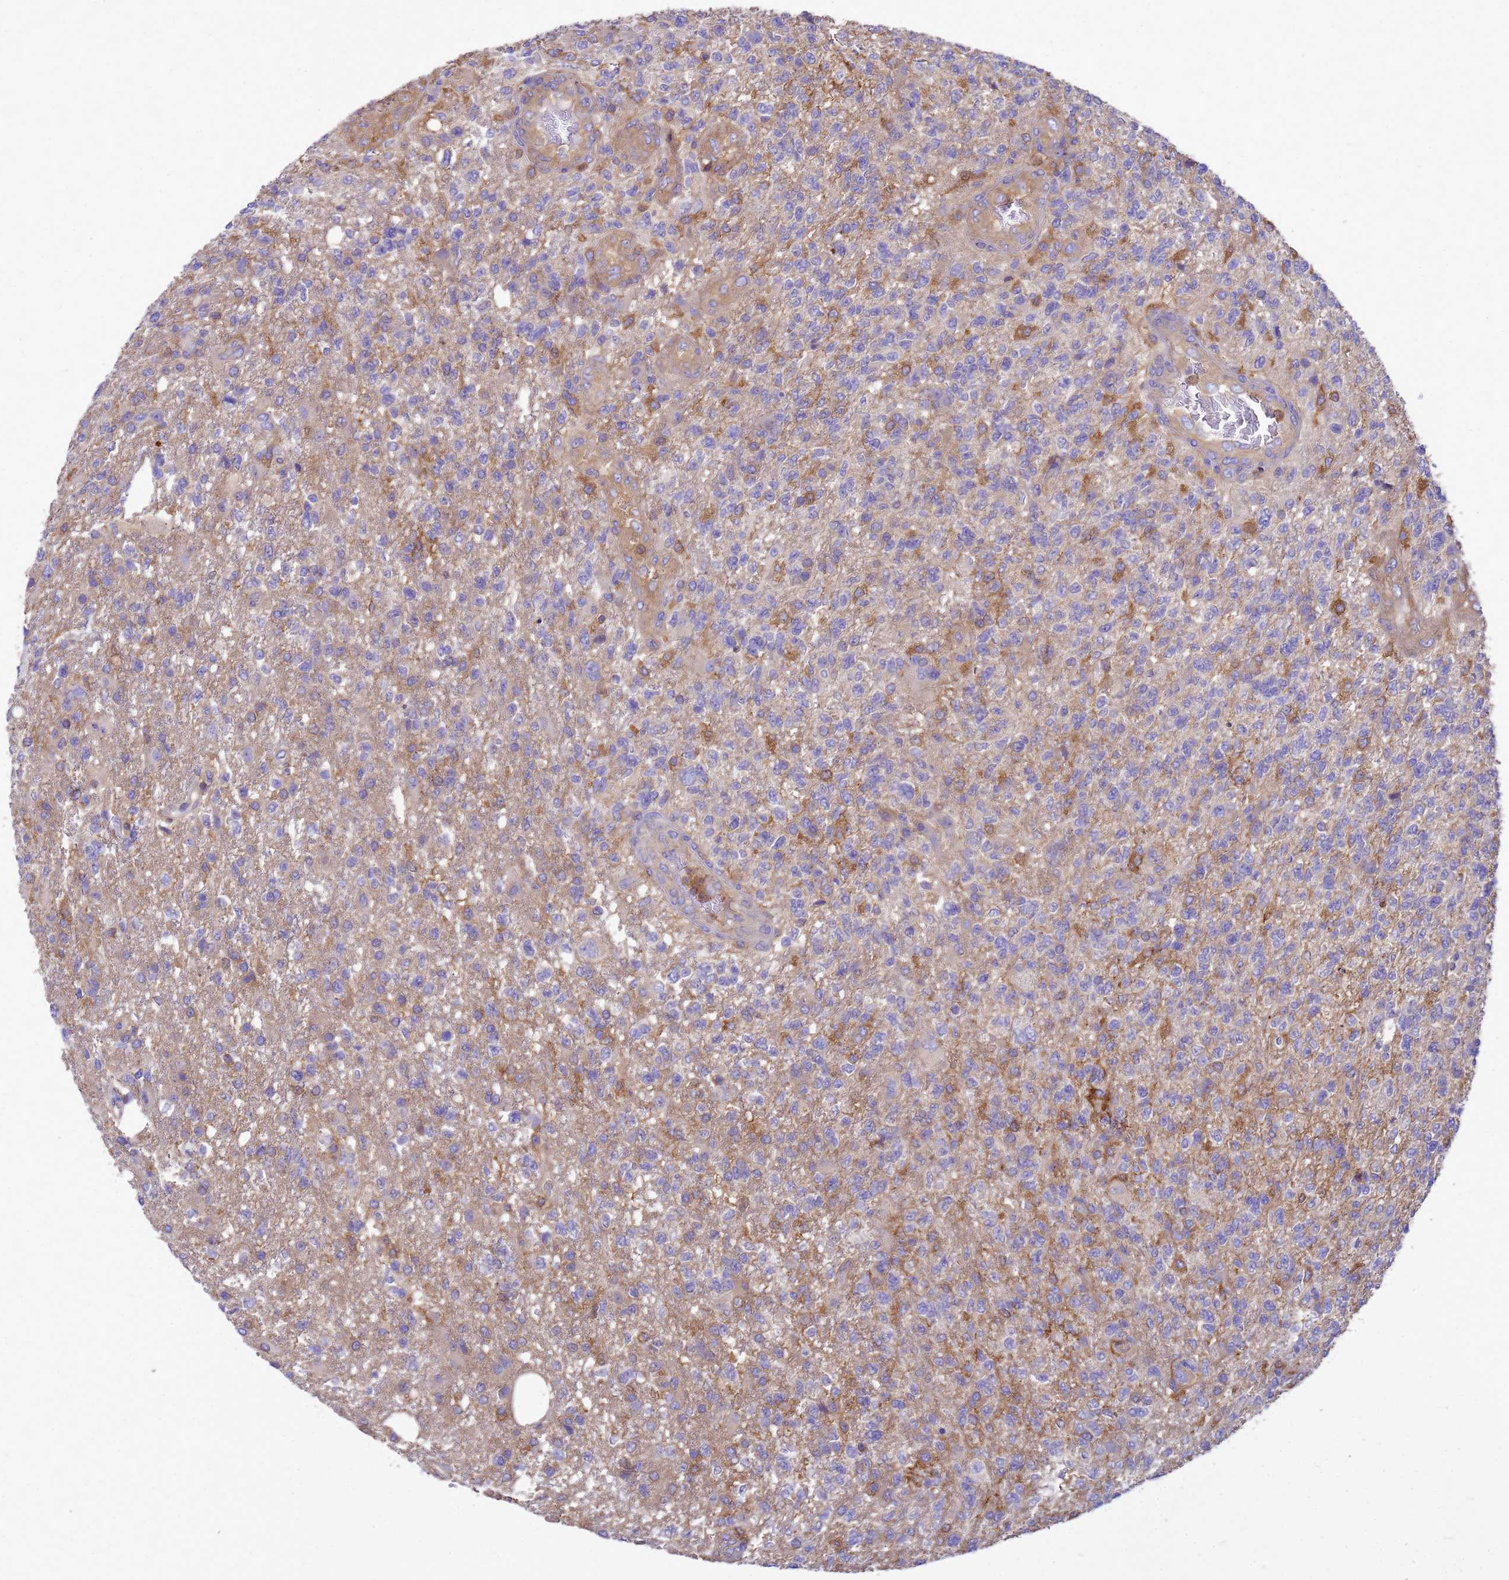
{"staining": {"intensity": "moderate", "quantity": "<25%", "location": "cytoplasmic/membranous"}, "tissue": "glioma", "cell_type": "Tumor cells", "image_type": "cancer", "snomed": [{"axis": "morphology", "description": "Glioma, malignant, High grade"}, {"axis": "topography", "description": "Brain"}], "caption": "A photomicrograph of glioma stained for a protein shows moderate cytoplasmic/membranous brown staining in tumor cells. (Brightfield microscopy of DAB IHC at high magnification).", "gene": "ZNF235", "patient": {"sex": "male", "age": 56}}